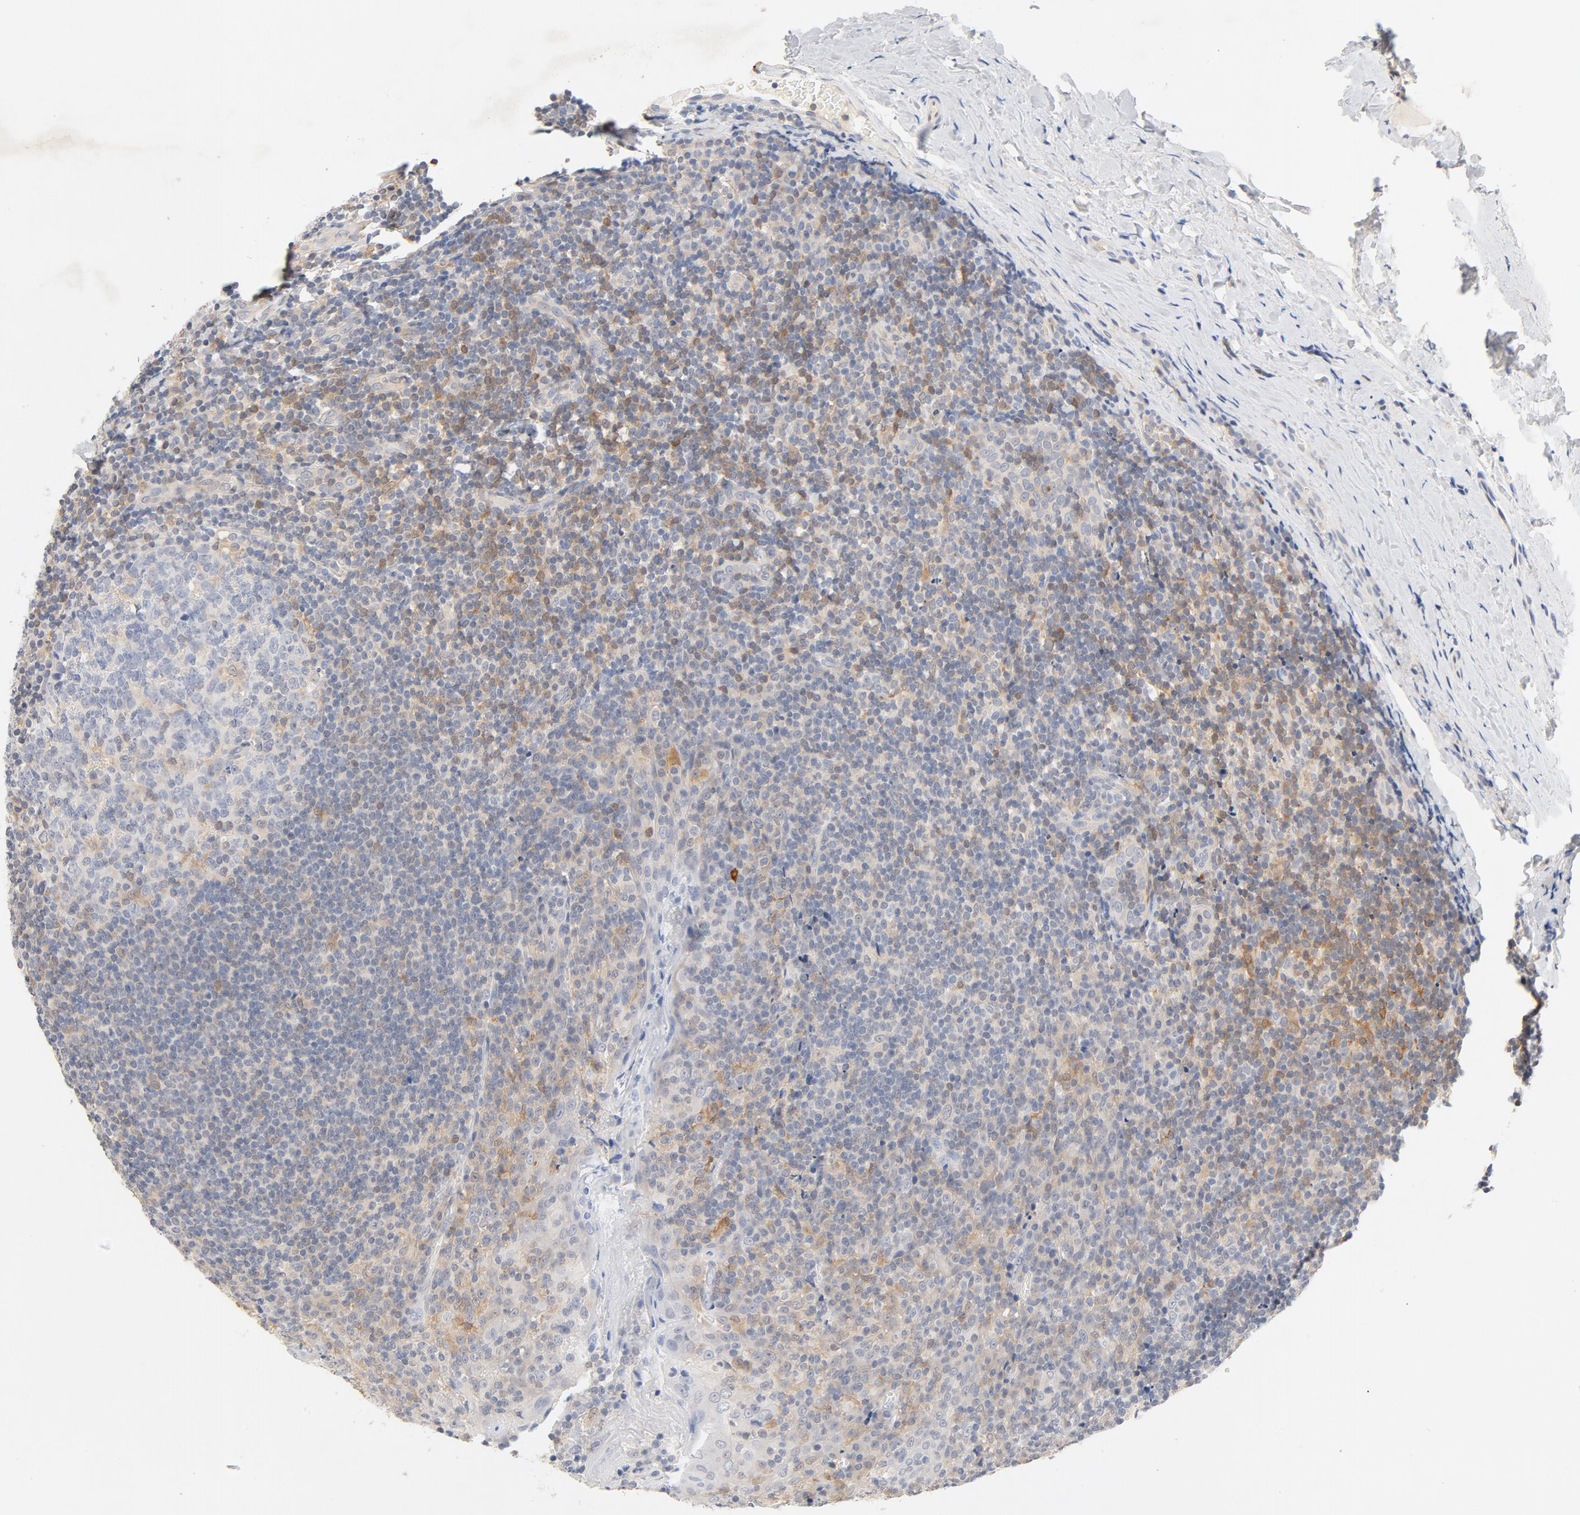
{"staining": {"intensity": "weak", "quantity": "<25%", "location": "cytoplasmic/membranous"}, "tissue": "tonsil", "cell_type": "Germinal center cells", "image_type": "normal", "snomed": [{"axis": "morphology", "description": "Normal tissue, NOS"}, {"axis": "topography", "description": "Tonsil"}], "caption": "A high-resolution photomicrograph shows immunohistochemistry (IHC) staining of unremarkable tonsil, which demonstrates no significant staining in germinal center cells. (Brightfield microscopy of DAB (3,3'-diaminobenzidine) immunohistochemistry at high magnification).", "gene": "STAT1", "patient": {"sex": "male", "age": 31}}